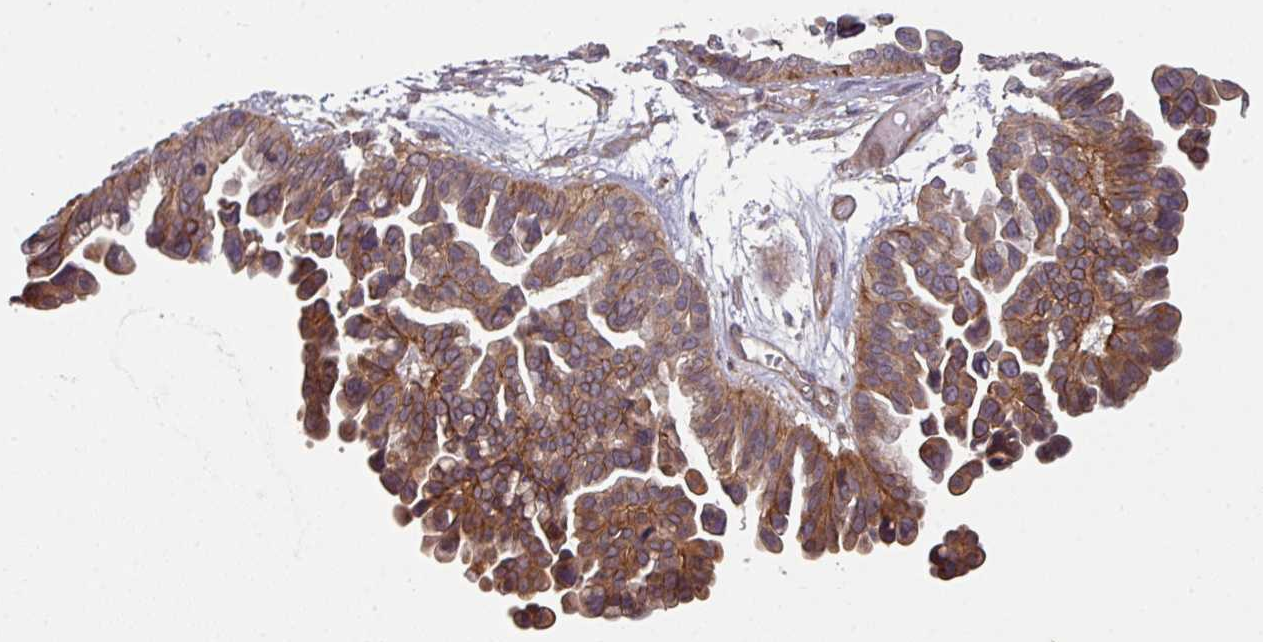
{"staining": {"intensity": "moderate", "quantity": ">75%", "location": "cytoplasmic/membranous"}, "tissue": "ovarian cancer", "cell_type": "Tumor cells", "image_type": "cancer", "snomed": [{"axis": "morphology", "description": "Cystadenocarcinoma, serous, NOS"}, {"axis": "topography", "description": "Ovary"}], "caption": "A high-resolution micrograph shows immunohistochemistry staining of ovarian cancer, which shows moderate cytoplasmic/membranous positivity in approximately >75% of tumor cells.", "gene": "CYFIP2", "patient": {"sex": "female", "age": 56}}